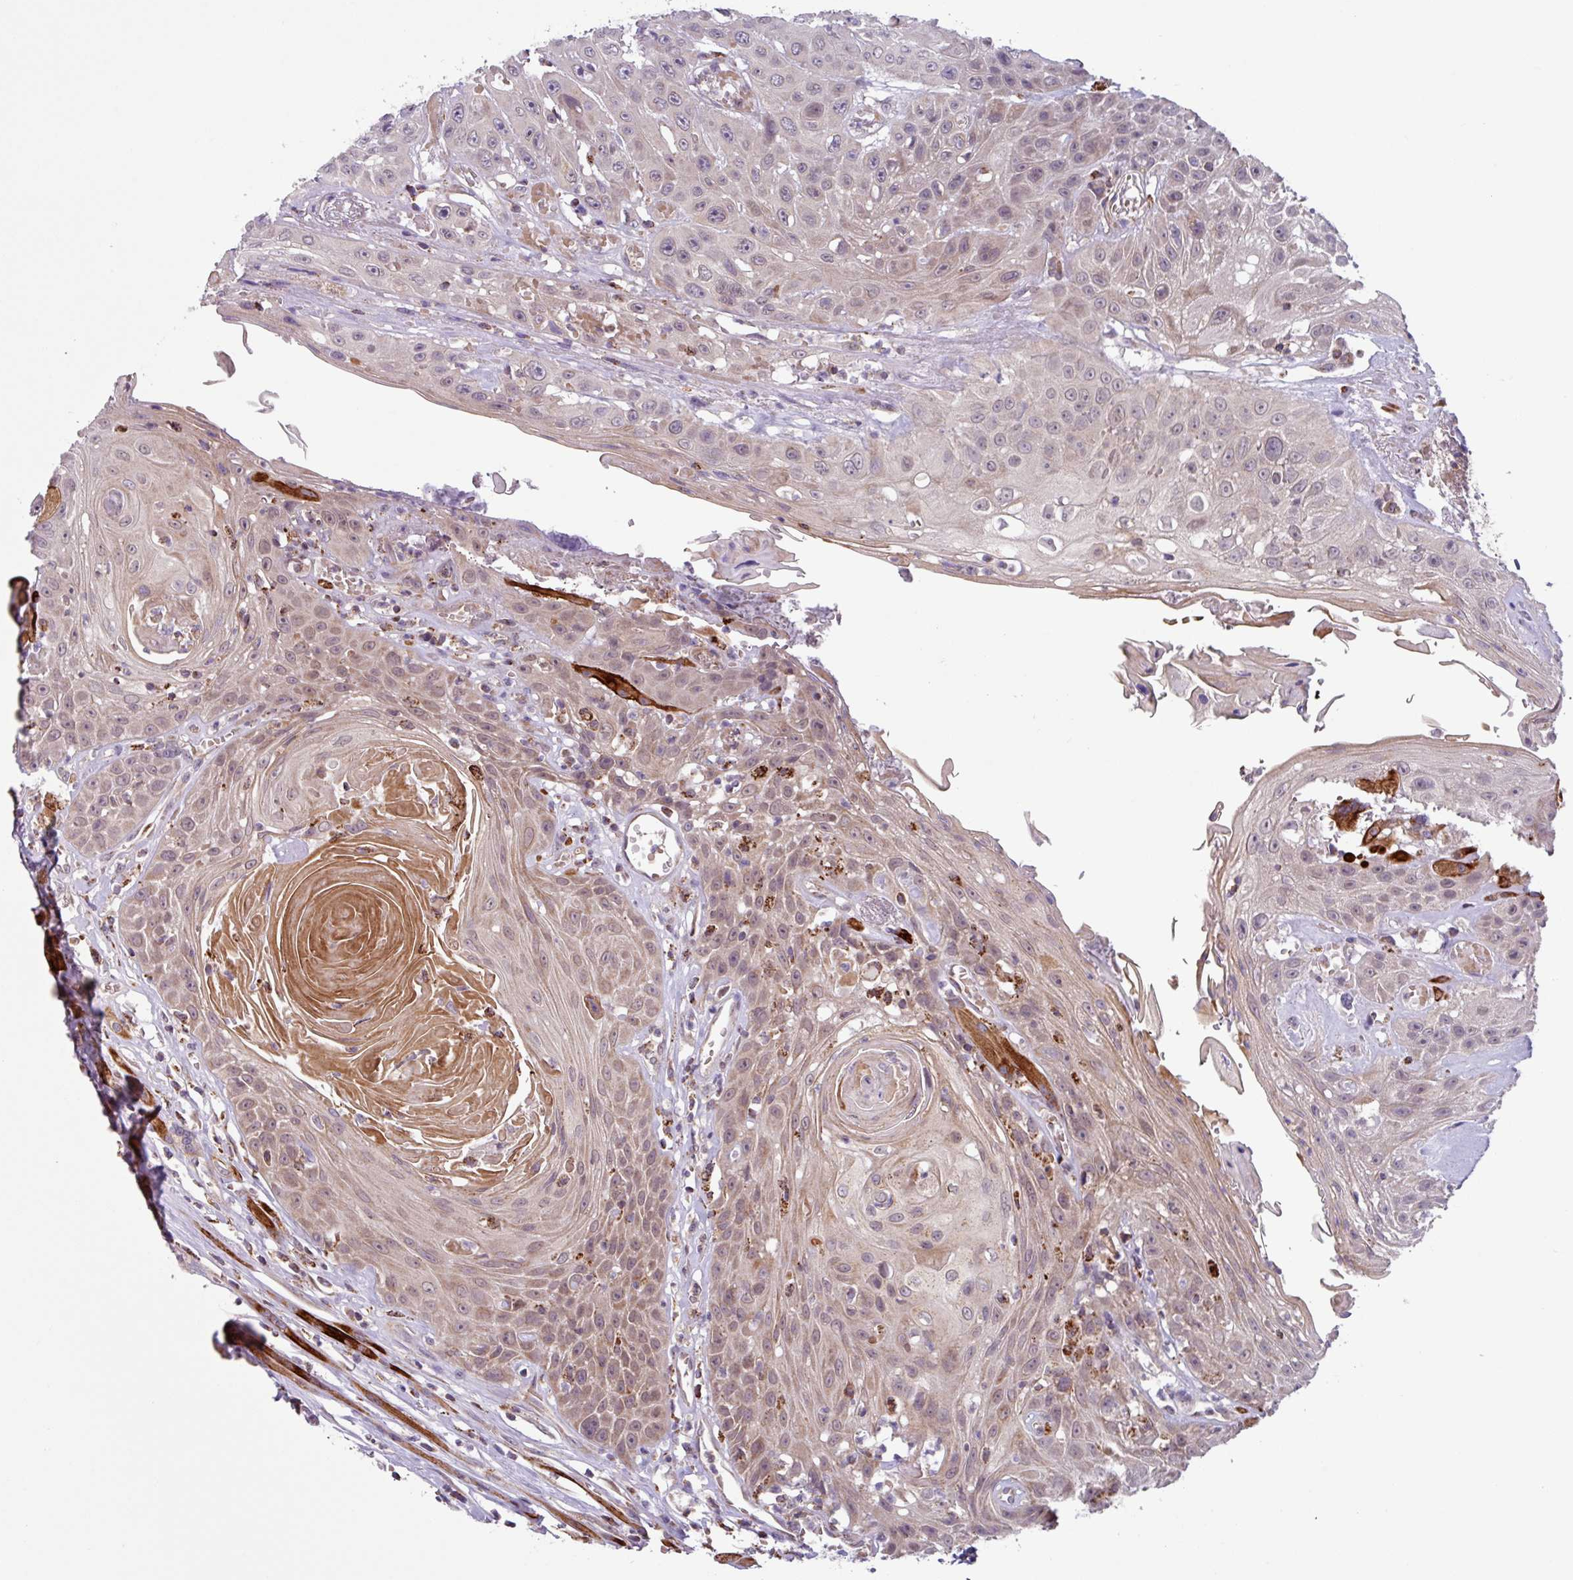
{"staining": {"intensity": "weak", "quantity": ">75%", "location": "cytoplasmic/membranous"}, "tissue": "head and neck cancer", "cell_type": "Tumor cells", "image_type": "cancer", "snomed": [{"axis": "morphology", "description": "Squamous cell carcinoma, NOS"}, {"axis": "topography", "description": "Head-Neck"}], "caption": "Immunohistochemistry (IHC) (DAB) staining of human head and neck squamous cell carcinoma exhibits weak cytoplasmic/membranous protein expression in about >75% of tumor cells.", "gene": "AKIRIN1", "patient": {"sex": "female", "age": 59}}